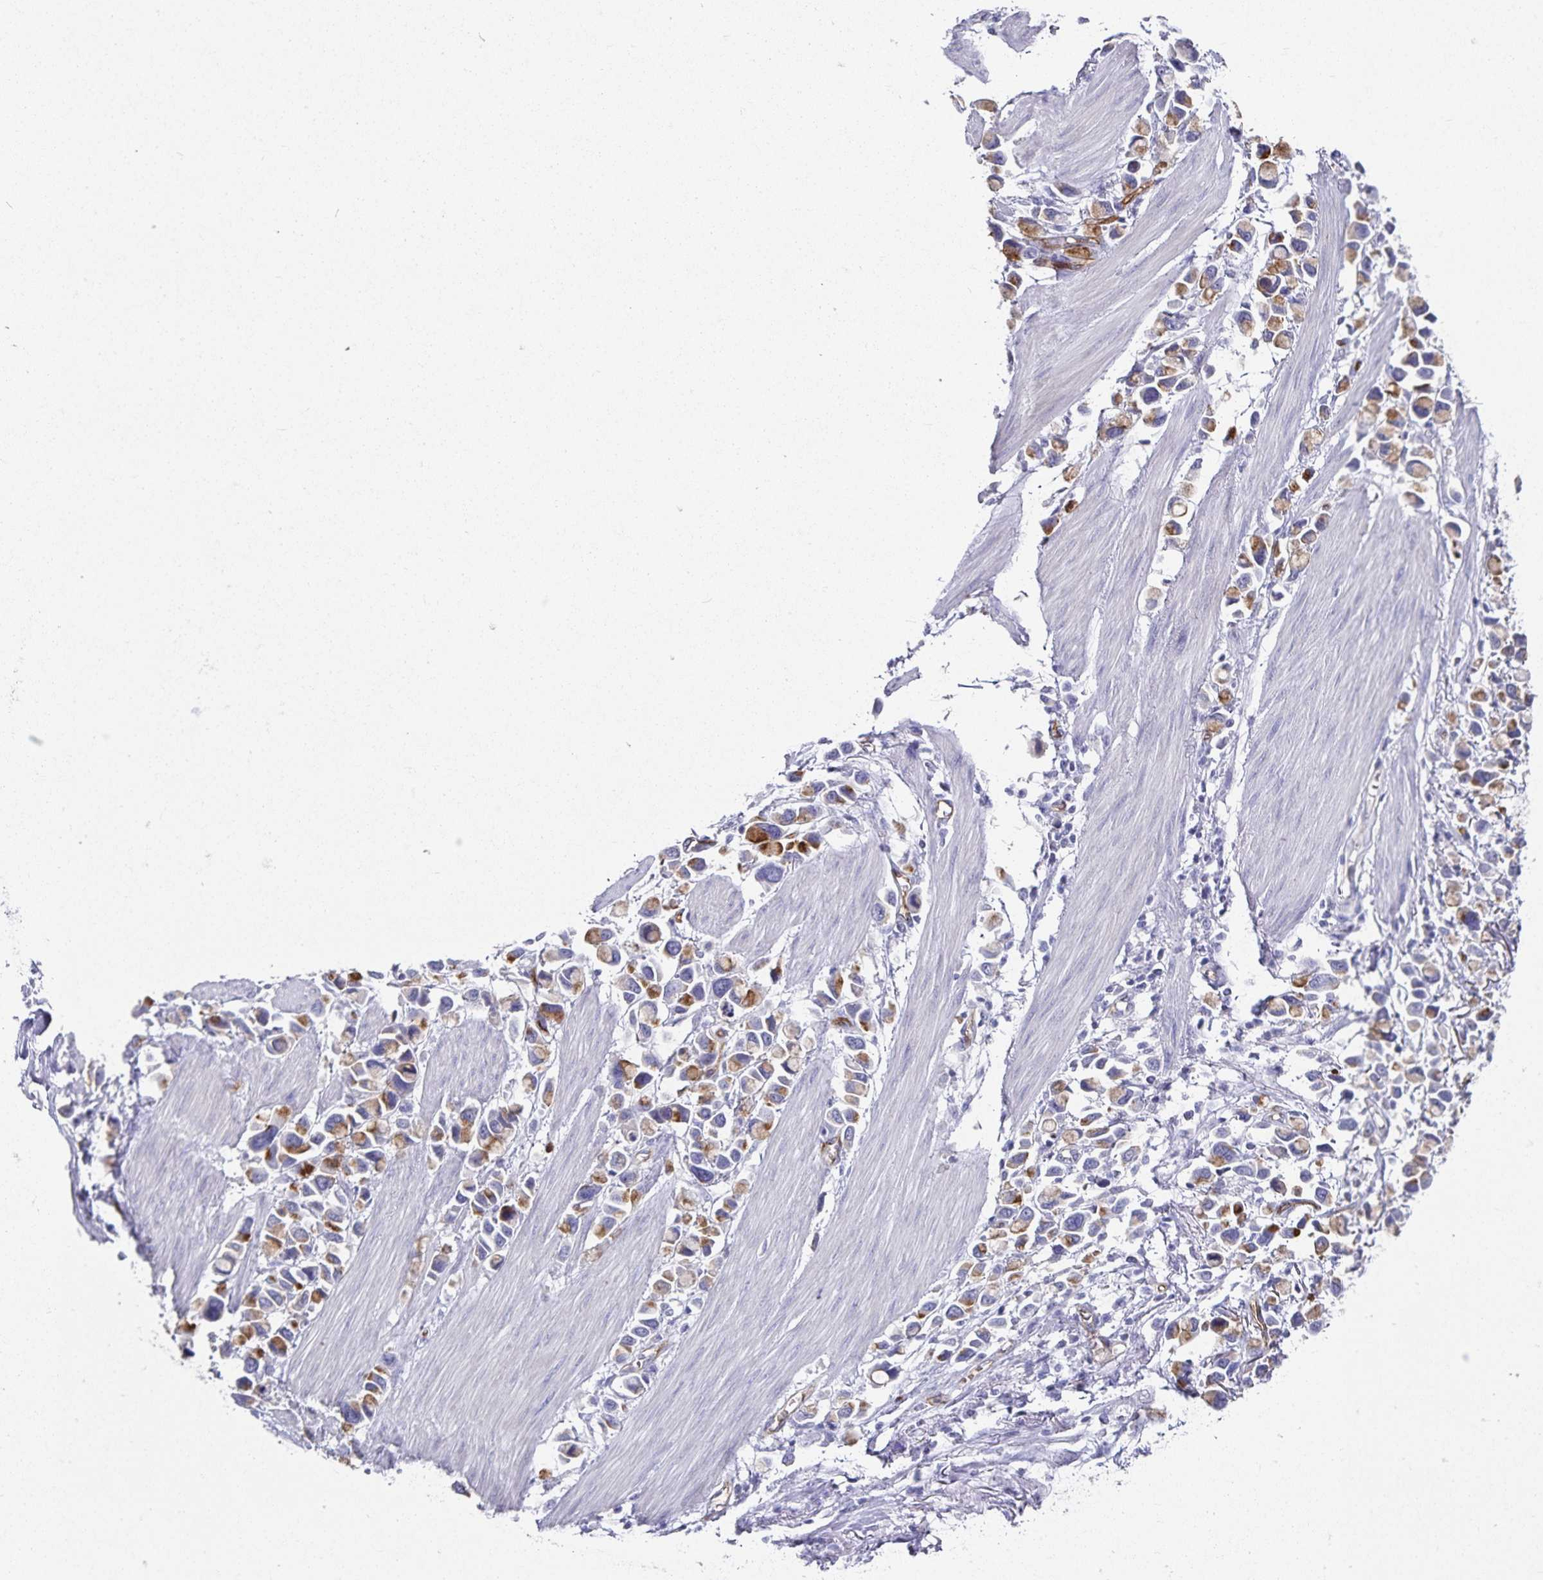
{"staining": {"intensity": "moderate", "quantity": "25%-75%", "location": "cytoplasmic/membranous"}, "tissue": "stomach cancer", "cell_type": "Tumor cells", "image_type": "cancer", "snomed": [{"axis": "morphology", "description": "Adenocarcinoma, NOS"}, {"axis": "topography", "description": "Stomach"}], "caption": "High-magnification brightfield microscopy of stomach cancer stained with DAB (brown) and counterstained with hematoxylin (blue). tumor cells exhibit moderate cytoplasmic/membranous positivity is seen in approximately25%-75% of cells.", "gene": "PODXL", "patient": {"sex": "female", "age": 81}}